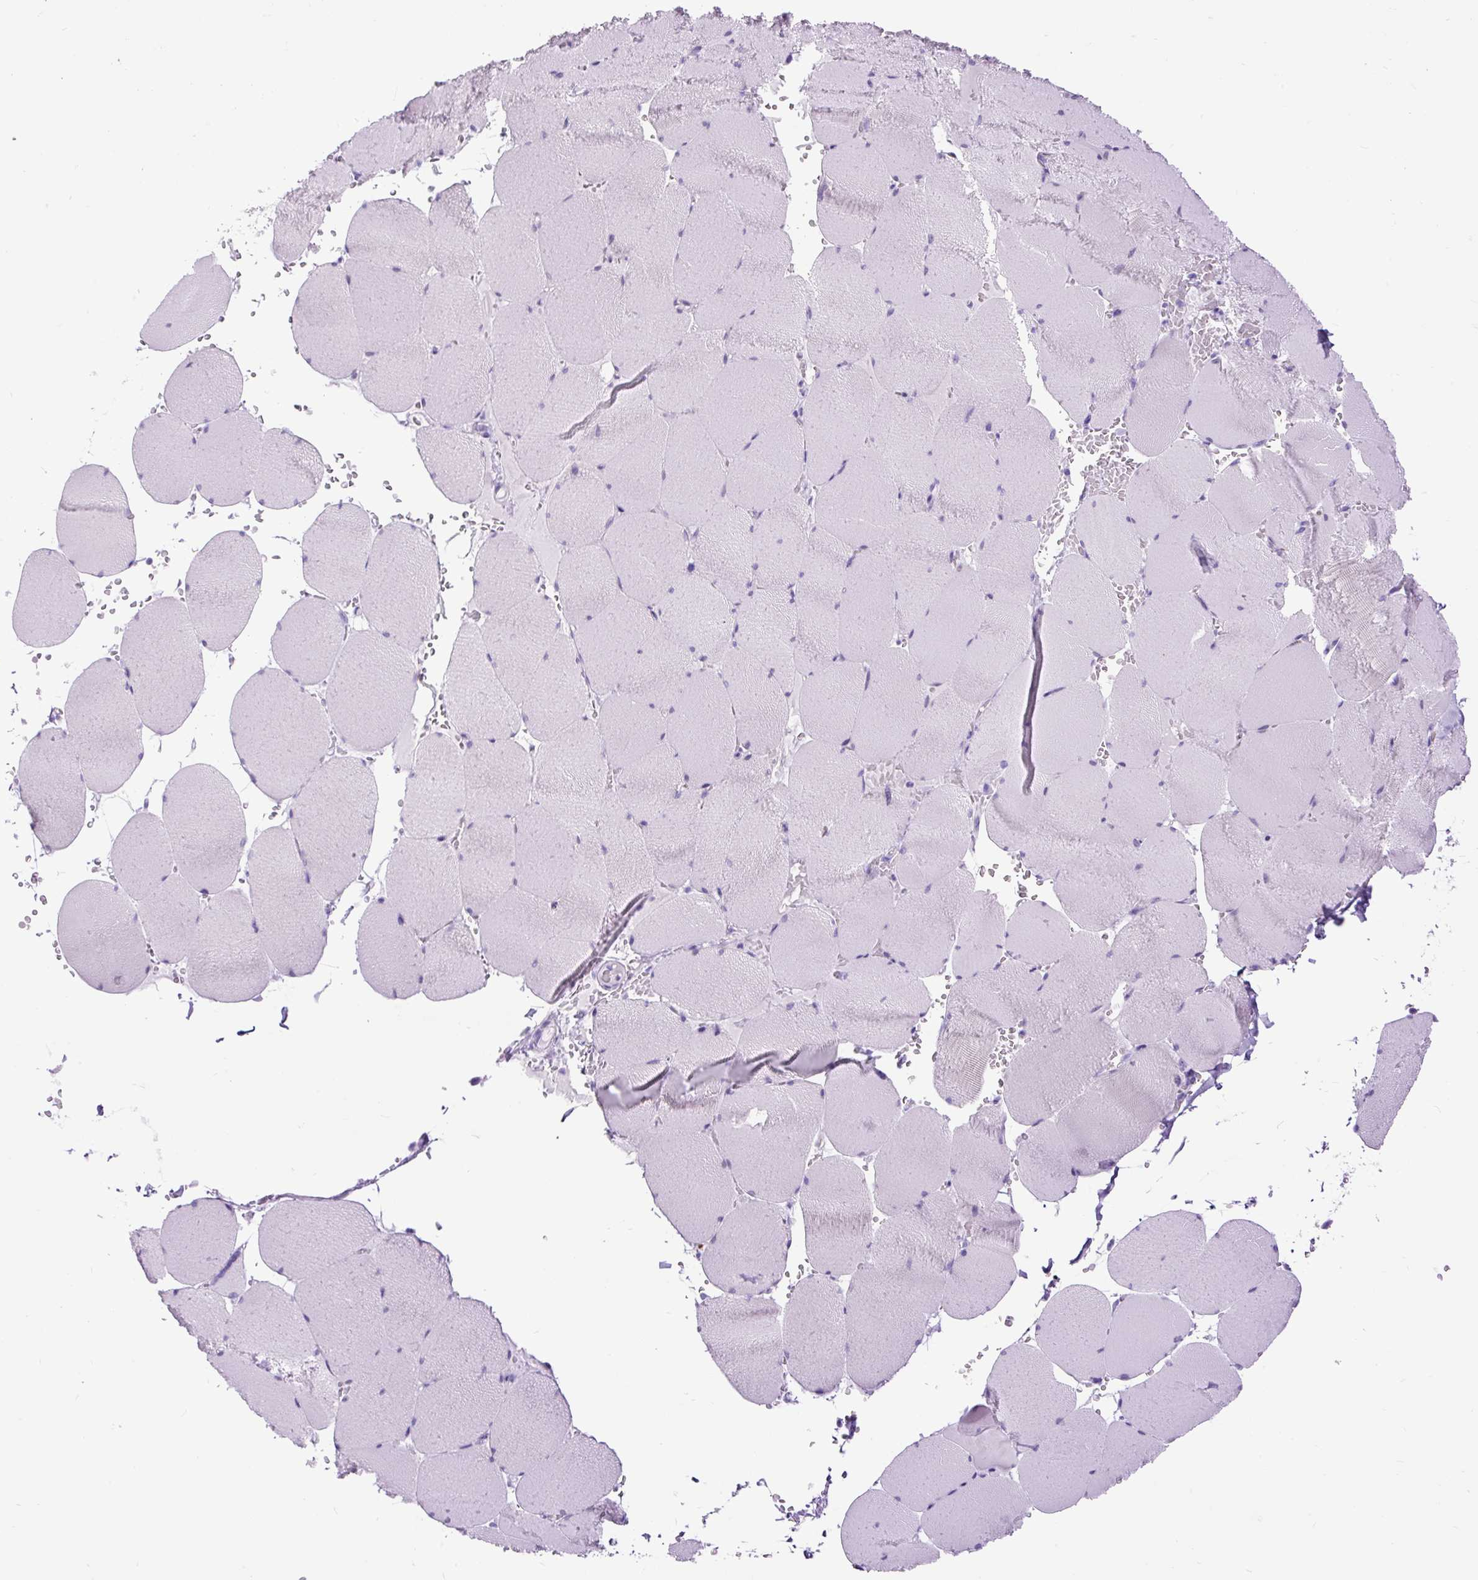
{"staining": {"intensity": "negative", "quantity": "none", "location": "none"}, "tissue": "skeletal muscle", "cell_type": "Myocytes", "image_type": "normal", "snomed": [{"axis": "morphology", "description": "Normal tissue, NOS"}, {"axis": "topography", "description": "Skeletal muscle"}, {"axis": "topography", "description": "Head-Neck"}], "caption": "Immunohistochemistry (IHC) histopathology image of unremarkable human skeletal muscle stained for a protein (brown), which demonstrates no expression in myocytes.", "gene": "RACGAP1", "patient": {"sex": "male", "age": 66}}